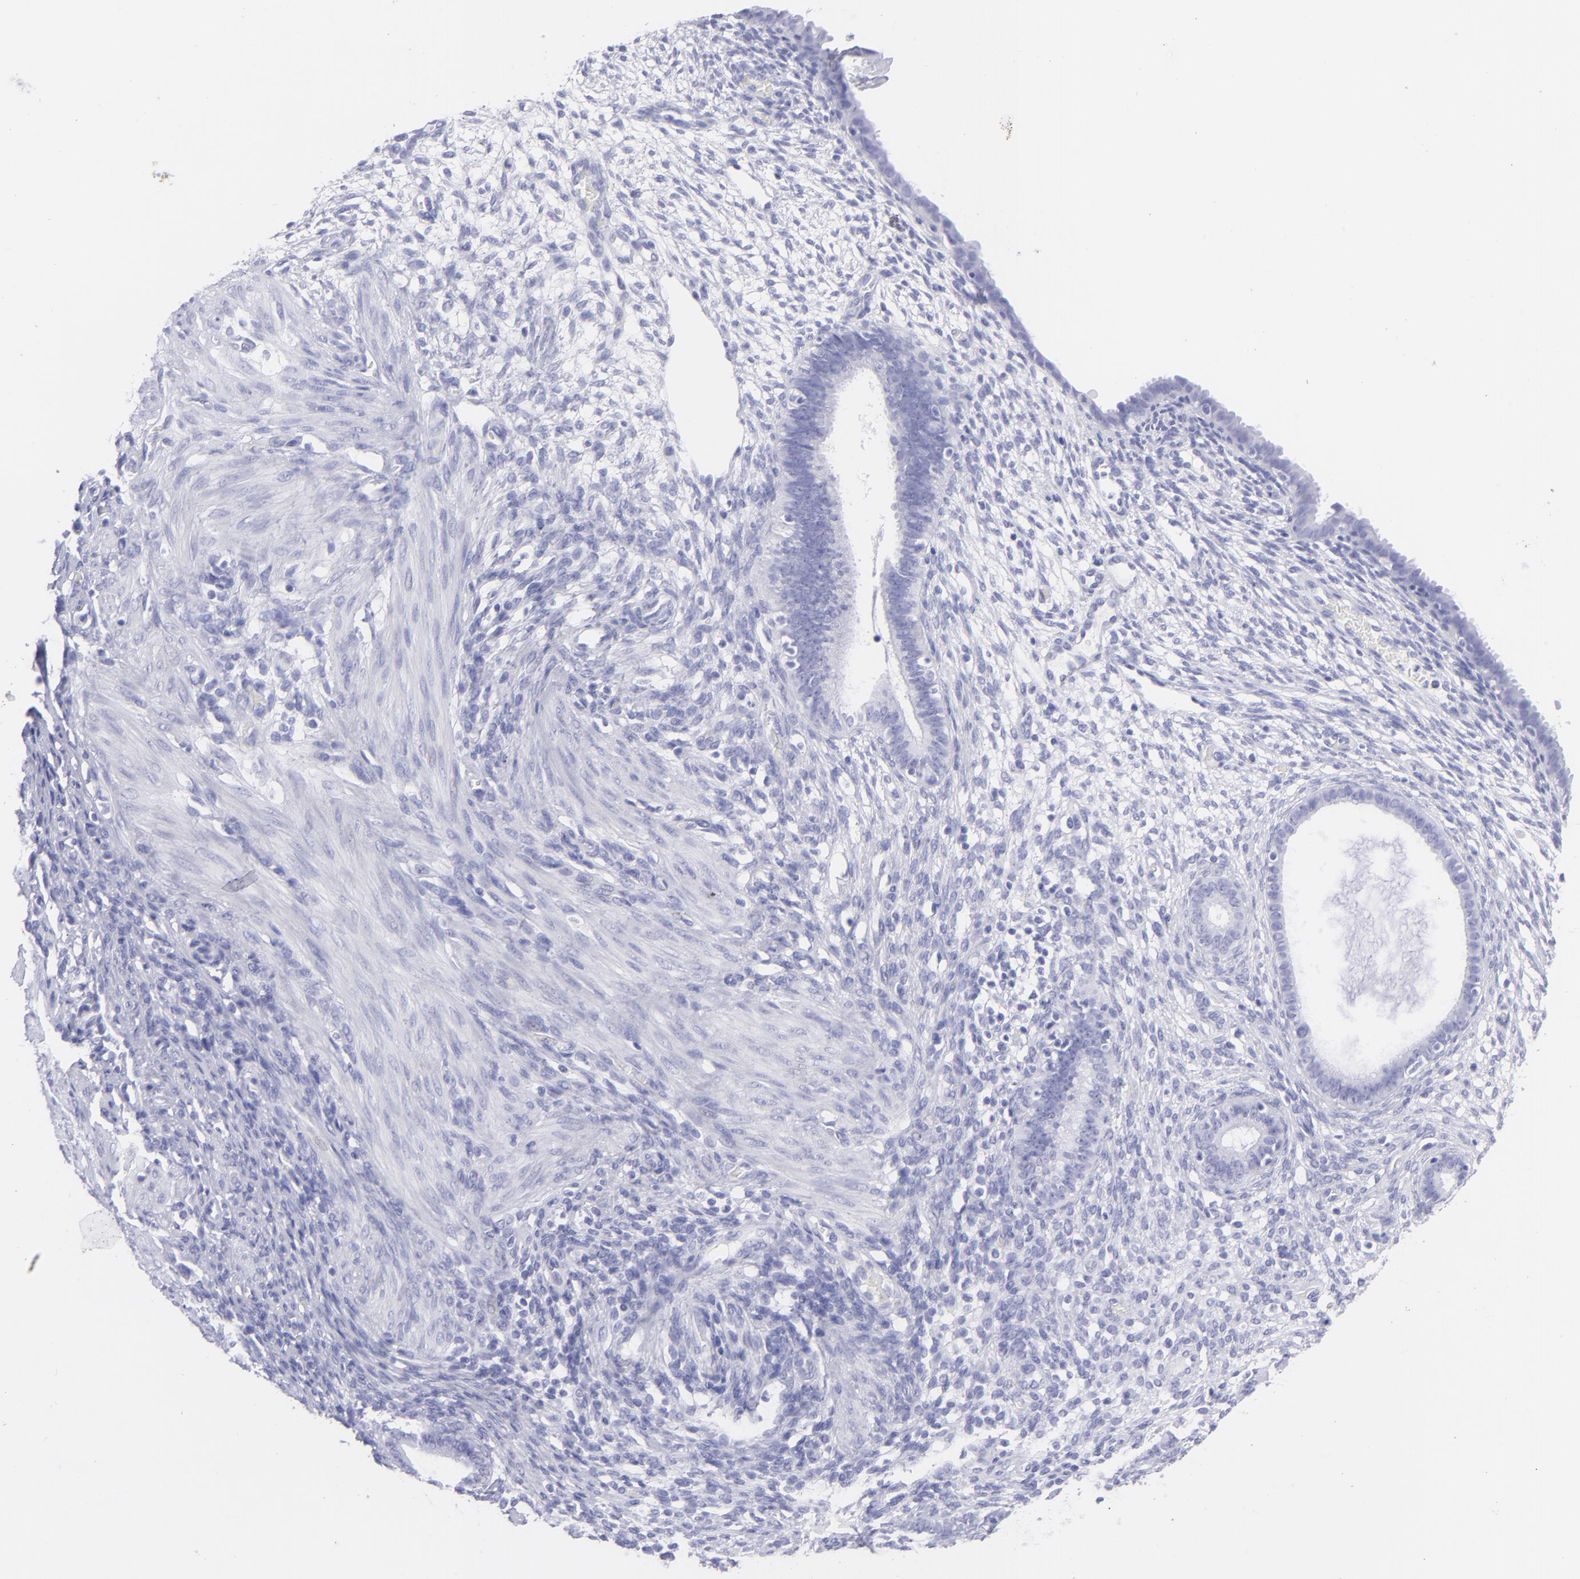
{"staining": {"intensity": "negative", "quantity": "none", "location": "none"}, "tissue": "endometrium", "cell_type": "Cells in endometrial stroma", "image_type": "normal", "snomed": [{"axis": "morphology", "description": "Normal tissue, NOS"}, {"axis": "topography", "description": "Endometrium"}], "caption": "Benign endometrium was stained to show a protein in brown. There is no significant staining in cells in endometrial stroma. (Immunohistochemistry (ihc), brightfield microscopy, high magnification).", "gene": "SLC1A2", "patient": {"sex": "female", "age": 72}}